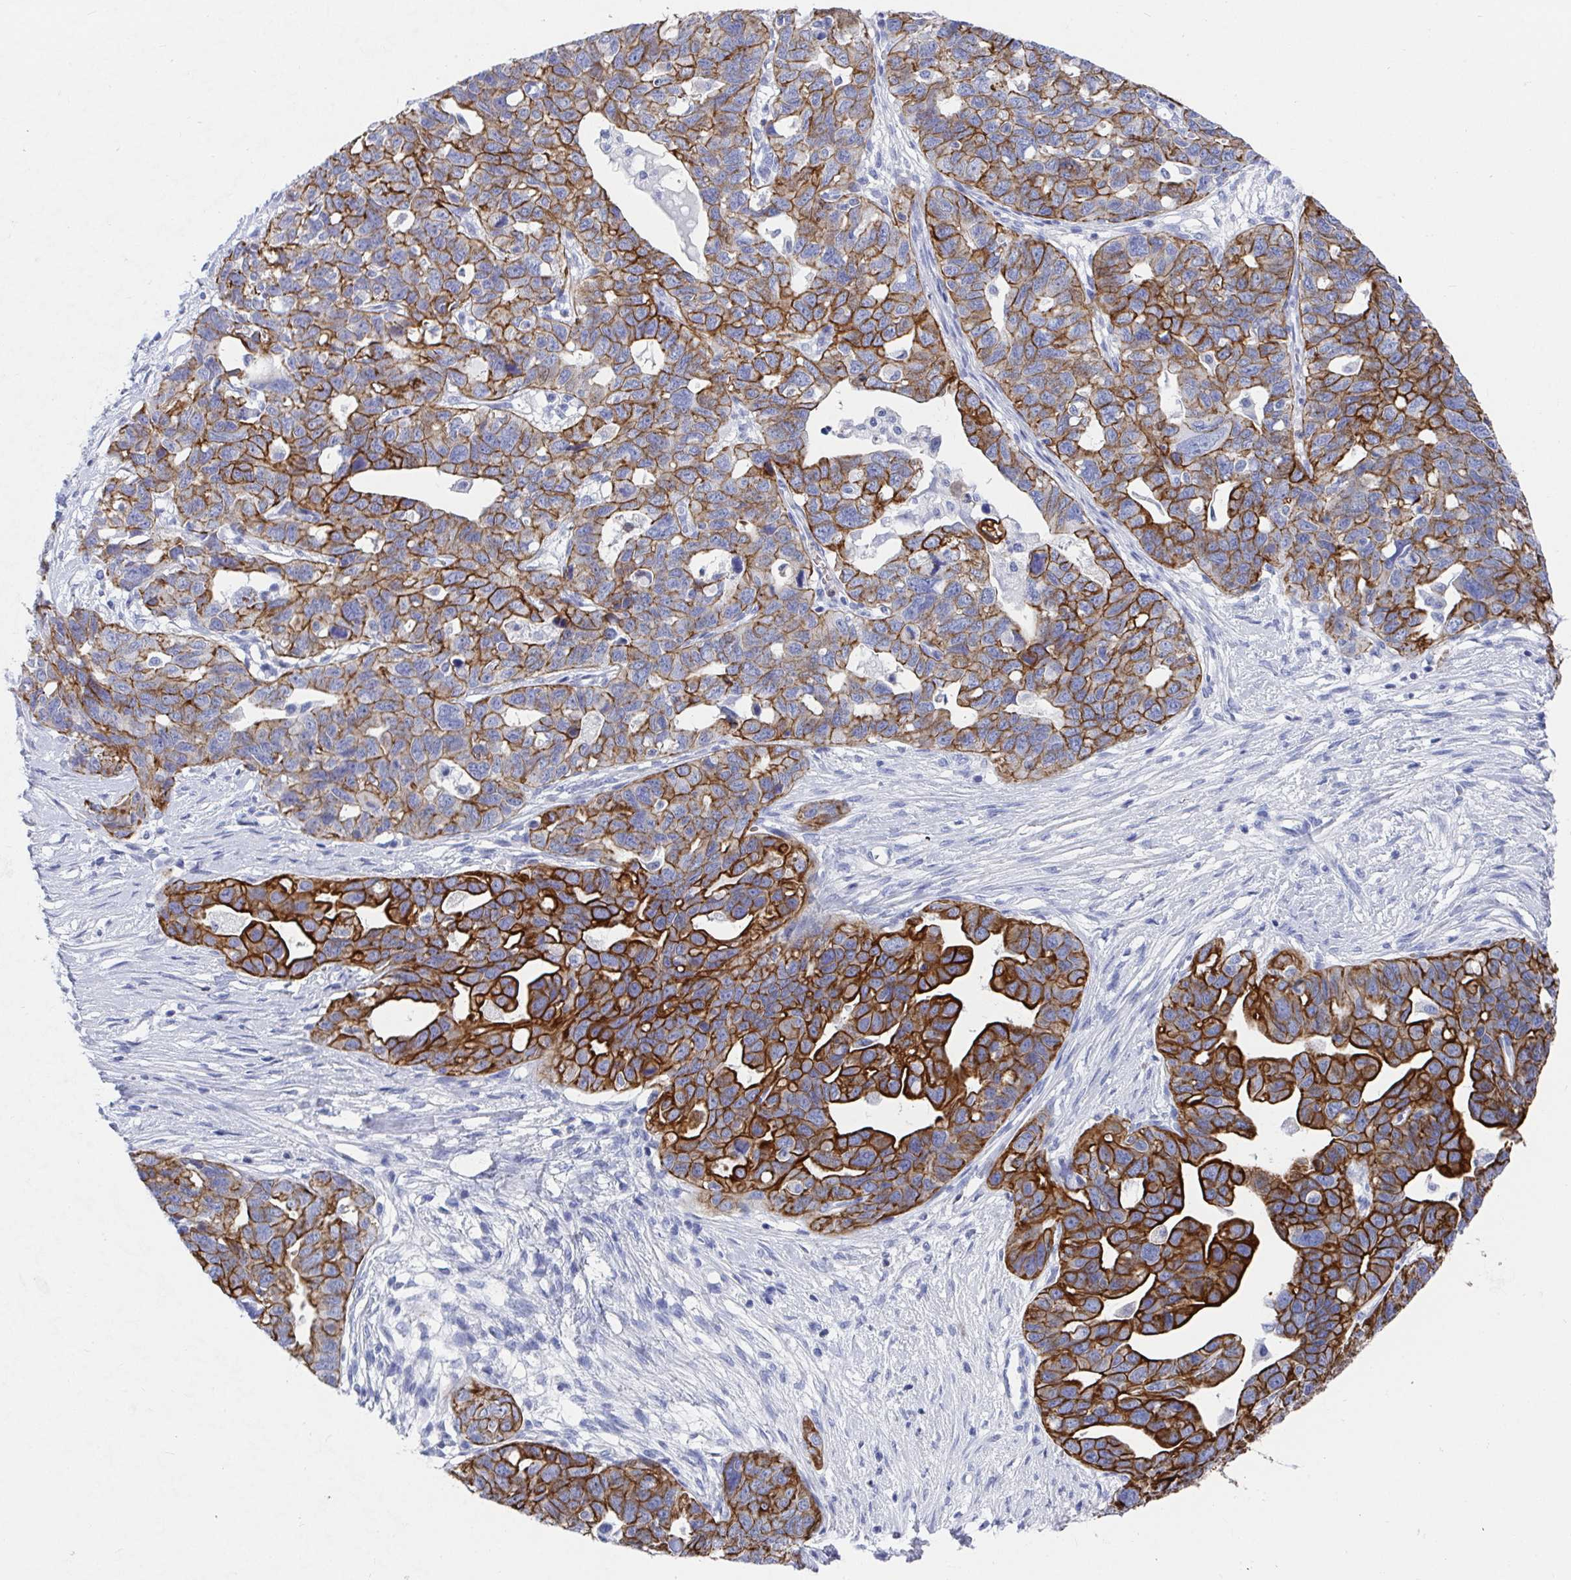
{"staining": {"intensity": "strong", "quantity": ">75%", "location": "cytoplasmic/membranous"}, "tissue": "ovarian cancer", "cell_type": "Tumor cells", "image_type": "cancer", "snomed": [{"axis": "morphology", "description": "Cystadenocarcinoma, serous, NOS"}, {"axis": "topography", "description": "Ovary"}], "caption": "Immunohistochemical staining of human ovarian cancer shows strong cytoplasmic/membranous protein expression in about >75% of tumor cells. The protein is stained brown, and the nuclei are stained in blue (DAB (3,3'-diaminobenzidine) IHC with brightfield microscopy, high magnification).", "gene": "CLDN8", "patient": {"sex": "female", "age": 69}}